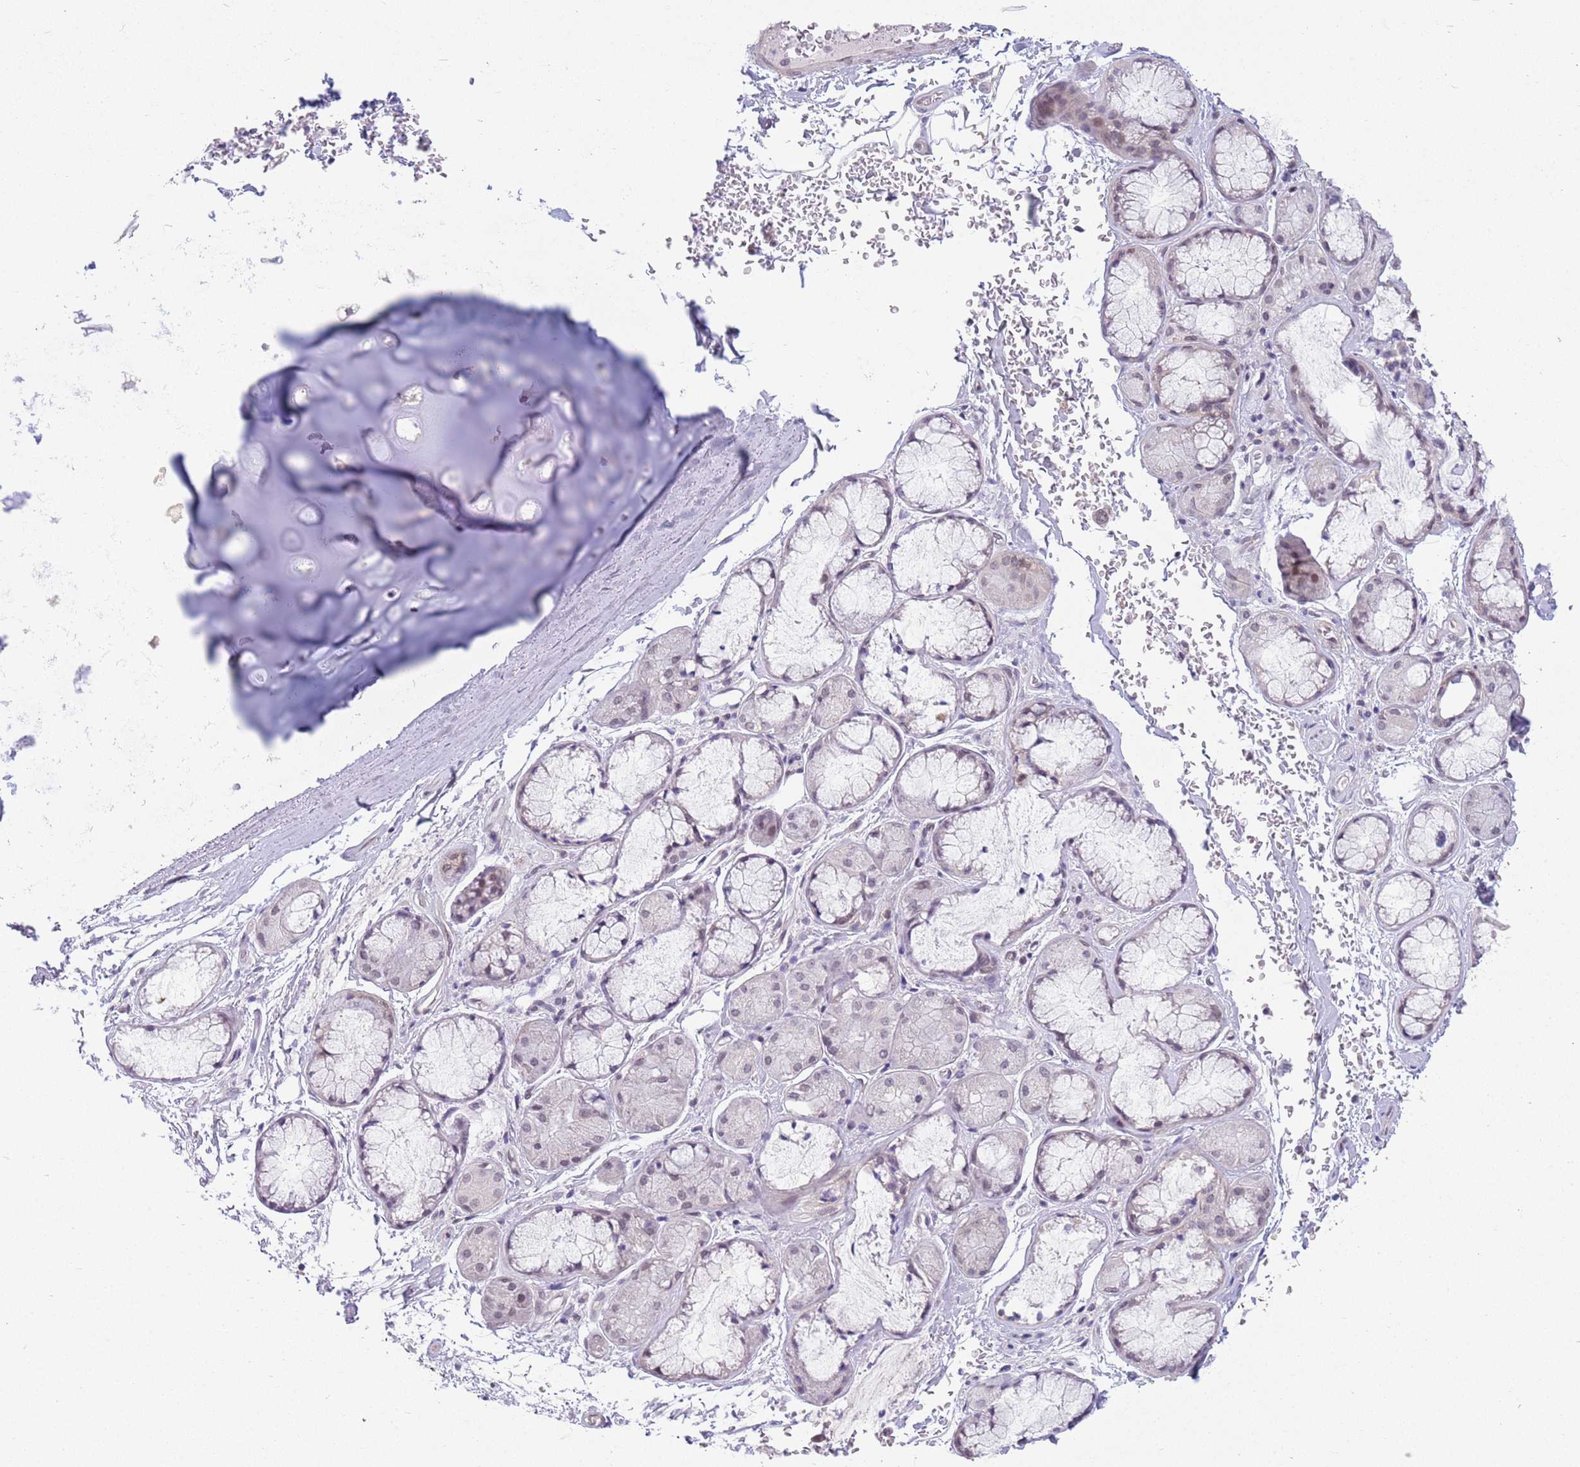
{"staining": {"intensity": "negative", "quantity": "none", "location": "none"}, "tissue": "soft tissue", "cell_type": "Chondrocytes", "image_type": "normal", "snomed": [{"axis": "morphology", "description": "Normal tissue, NOS"}, {"axis": "topography", "description": "Cartilage tissue"}], "caption": "Human soft tissue stained for a protein using IHC demonstrates no expression in chondrocytes.", "gene": "ZNF574", "patient": {"sex": "male", "age": 73}}